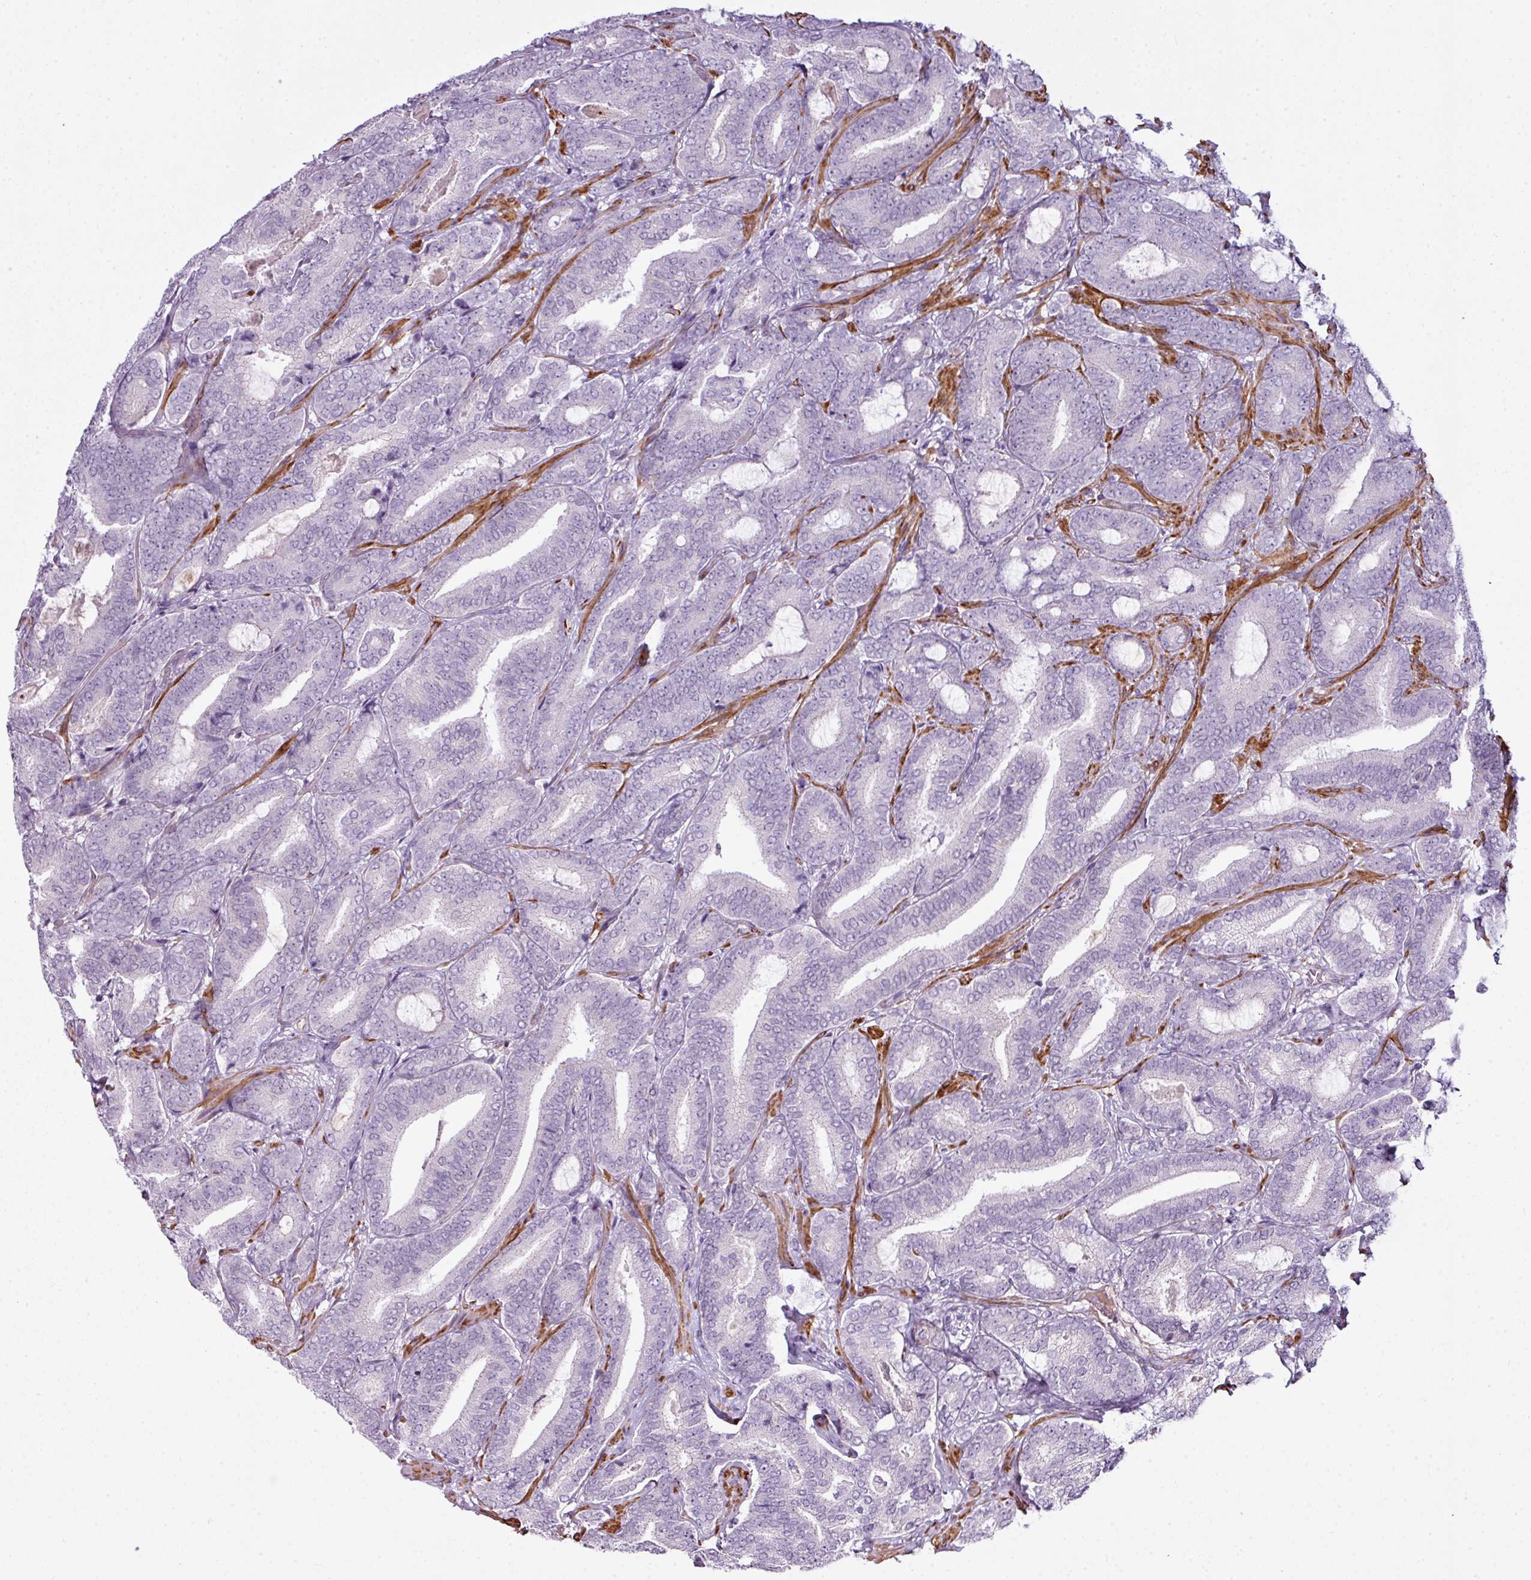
{"staining": {"intensity": "negative", "quantity": "none", "location": "none"}, "tissue": "prostate cancer", "cell_type": "Tumor cells", "image_type": "cancer", "snomed": [{"axis": "morphology", "description": "Adenocarcinoma, Low grade"}, {"axis": "topography", "description": "Prostate and seminal vesicle, NOS"}], "caption": "Human low-grade adenocarcinoma (prostate) stained for a protein using immunohistochemistry (IHC) shows no staining in tumor cells.", "gene": "ZNF688", "patient": {"sex": "male", "age": 61}}